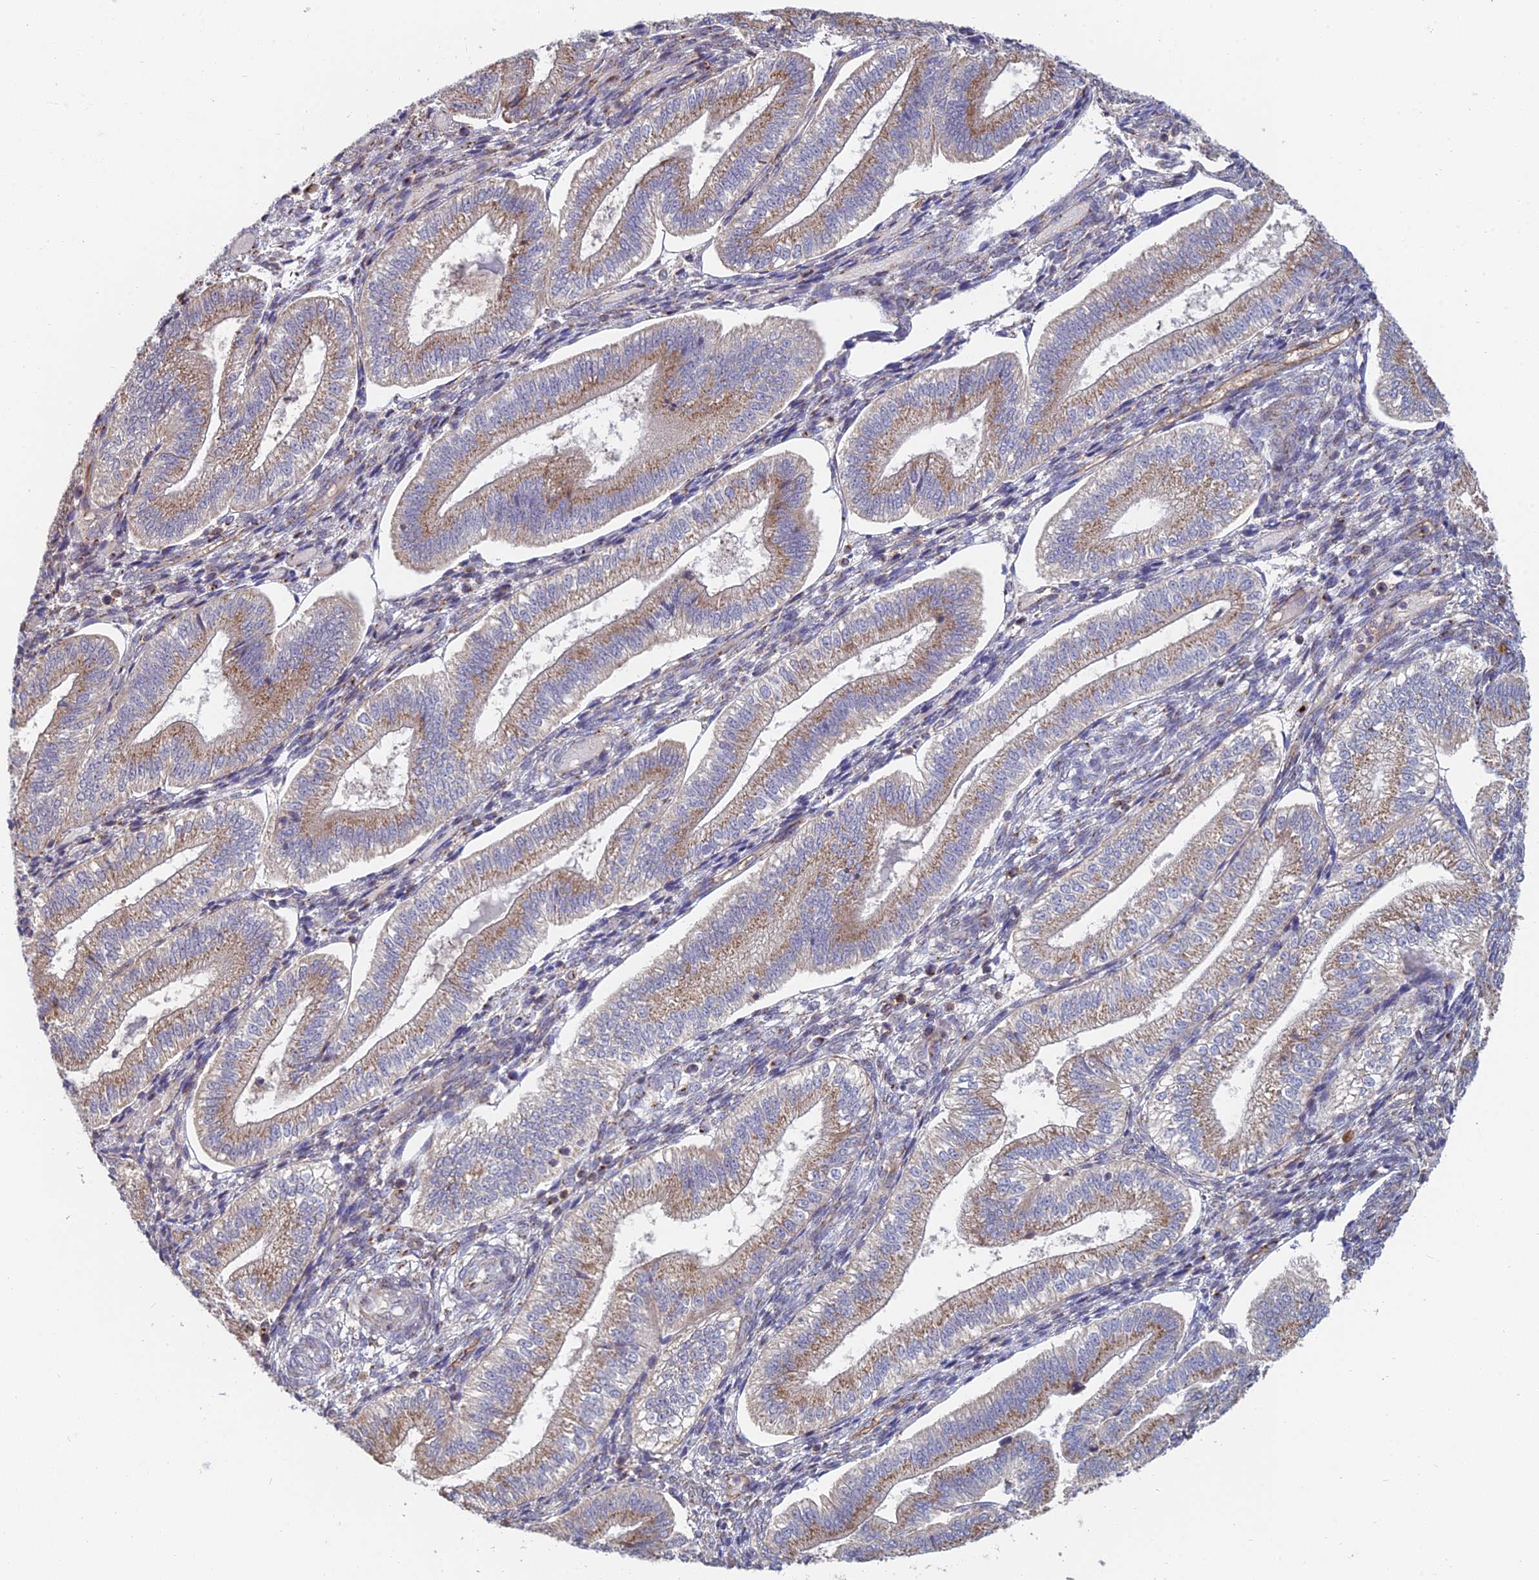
{"staining": {"intensity": "weak", "quantity": "25%-75%", "location": "cytoplasmic/membranous"}, "tissue": "endometrium", "cell_type": "Cells in endometrial stroma", "image_type": "normal", "snomed": [{"axis": "morphology", "description": "Normal tissue, NOS"}, {"axis": "topography", "description": "Endometrium"}], "caption": "Protein staining shows weak cytoplasmic/membranous staining in about 25%-75% of cells in endometrial stroma in benign endometrium. (DAB IHC with brightfield microscopy, high magnification).", "gene": "ENSG00000267561", "patient": {"sex": "female", "age": 34}}